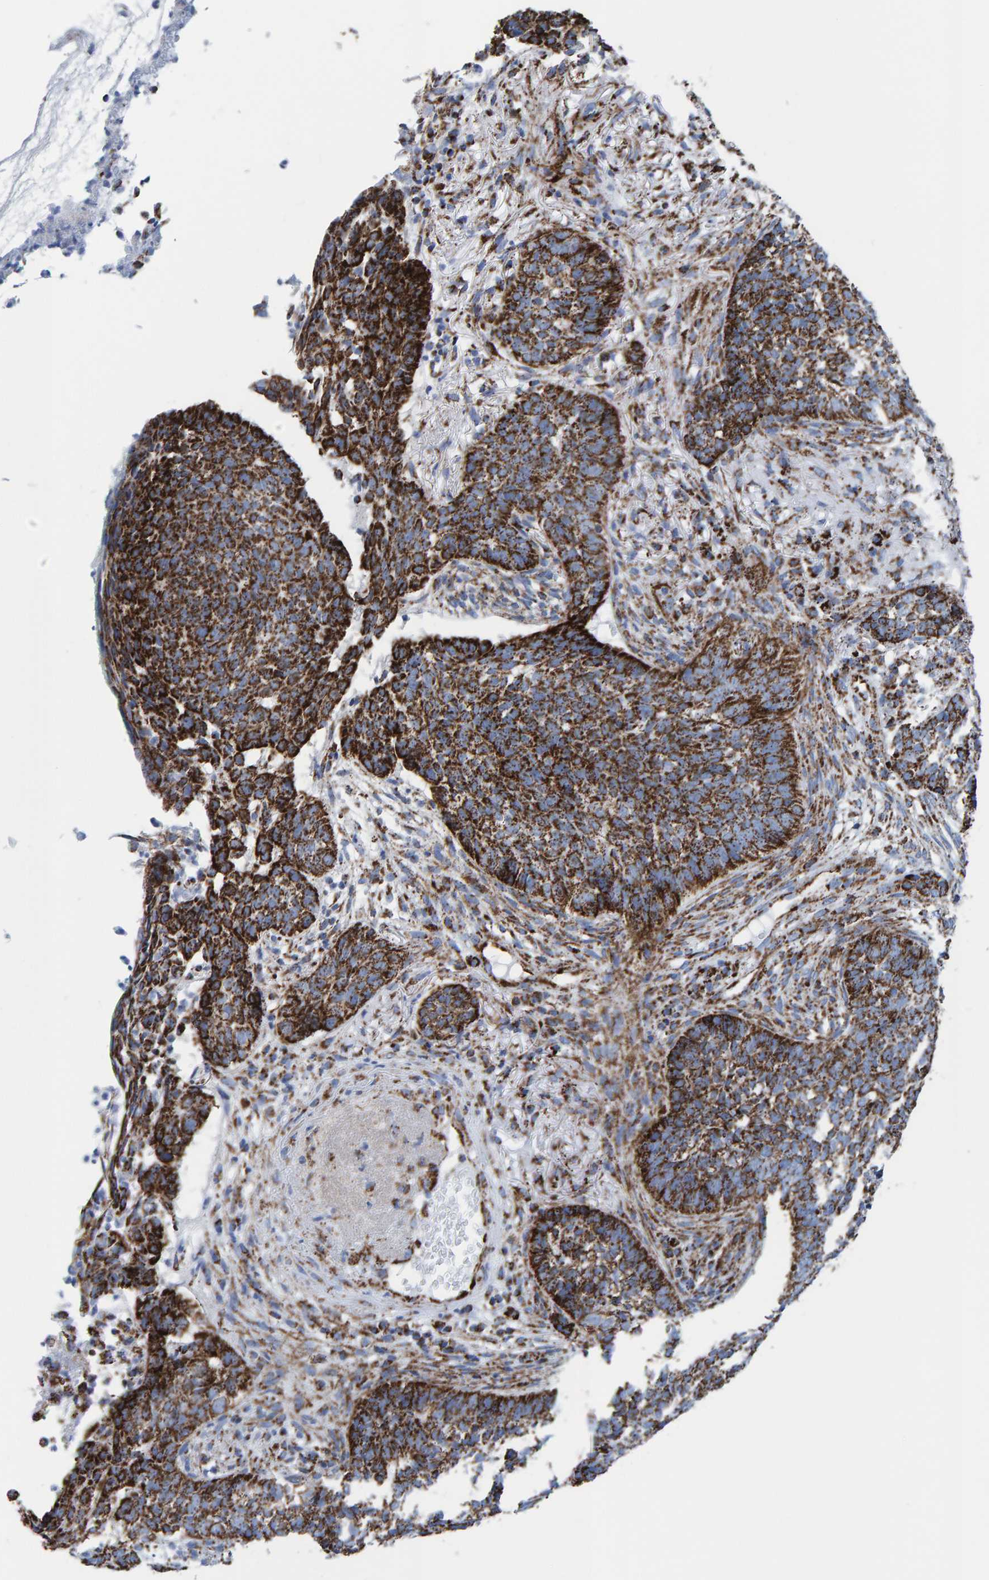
{"staining": {"intensity": "strong", "quantity": ">75%", "location": "cytoplasmic/membranous"}, "tissue": "skin cancer", "cell_type": "Tumor cells", "image_type": "cancer", "snomed": [{"axis": "morphology", "description": "Basal cell carcinoma"}, {"axis": "topography", "description": "Skin"}], "caption": "Tumor cells demonstrate strong cytoplasmic/membranous positivity in about >75% of cells in skin cancer.", "gene": "ENSG00000262660", "patient": {"sex": "male", "age": 85}}